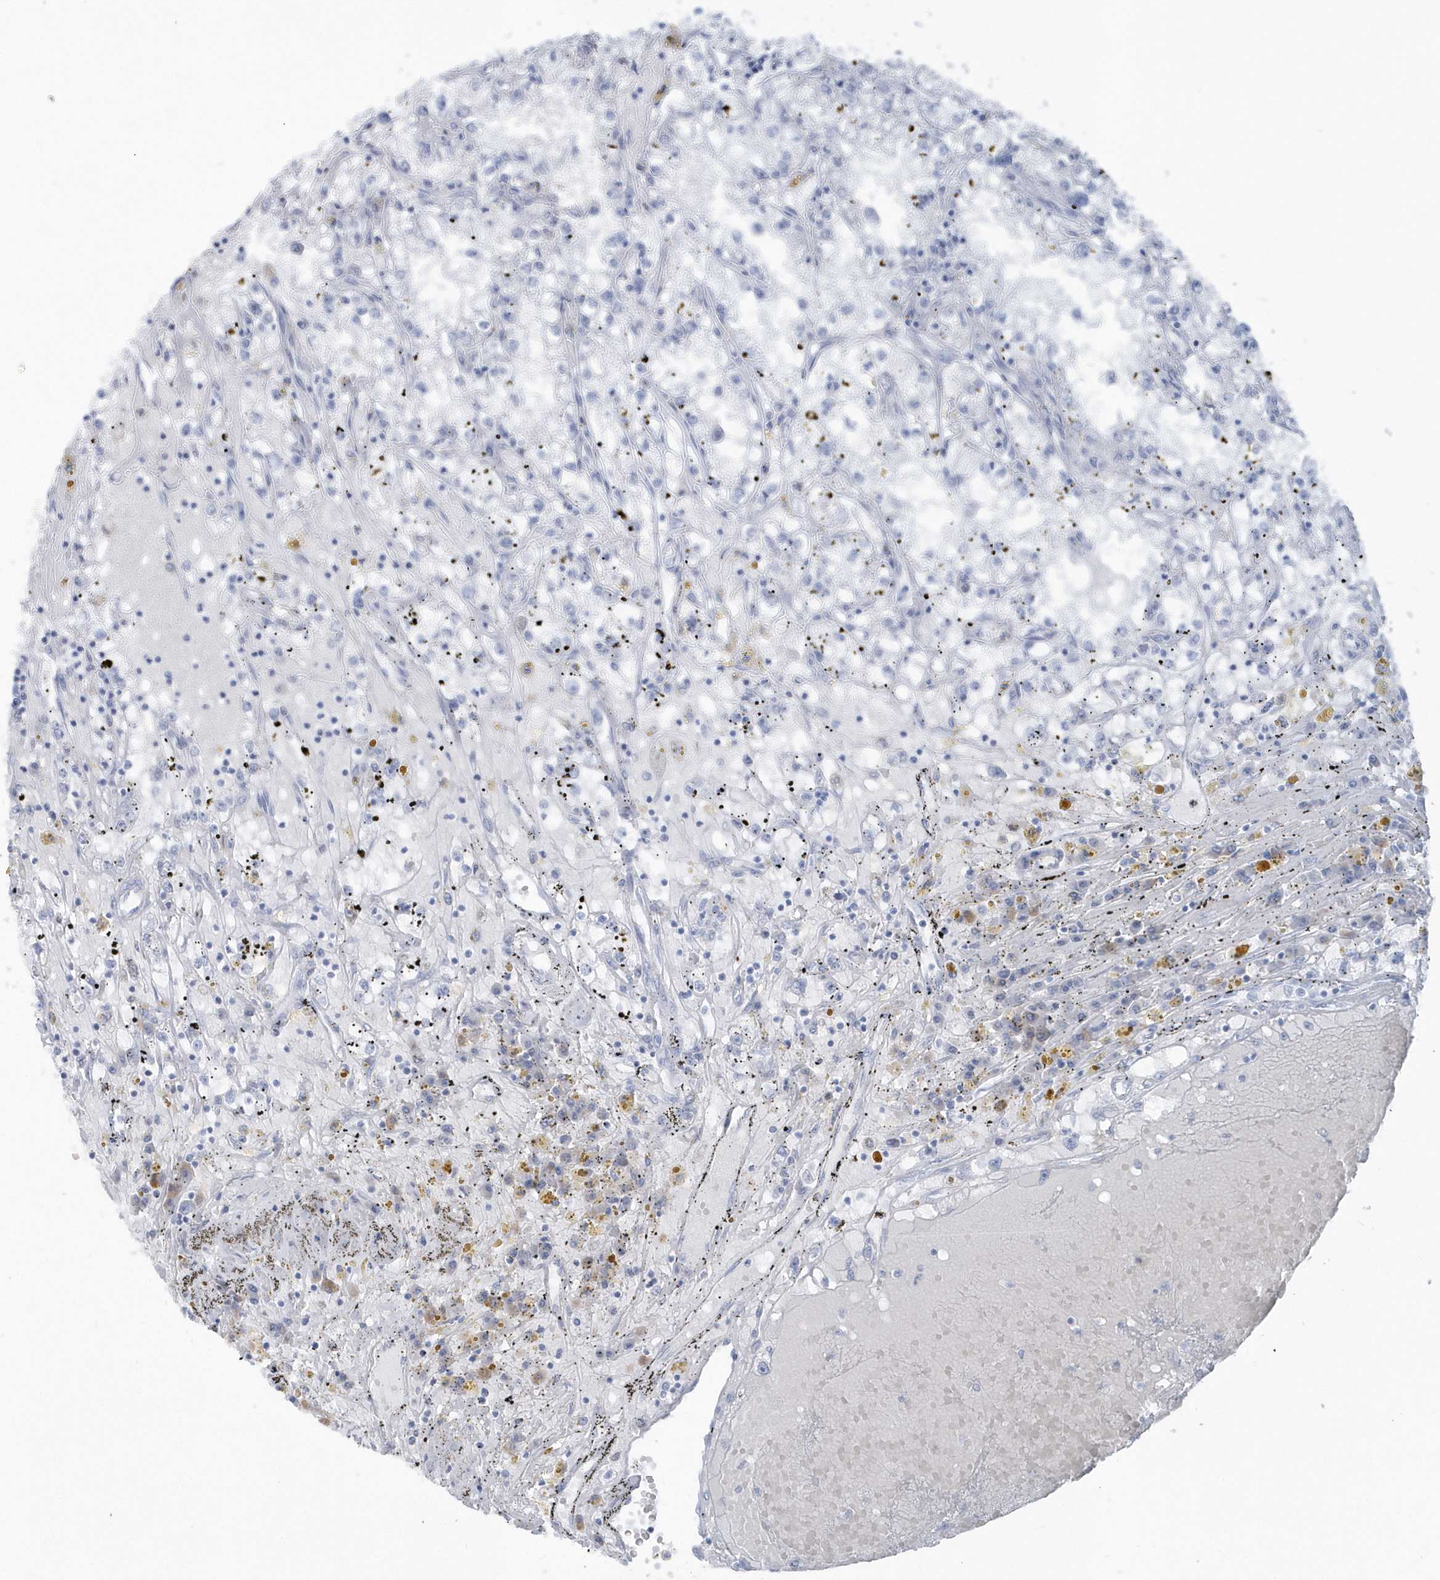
{"staining": {"intensity": "negative", "quantity": "none", "location": "none"}, "tissue": "renal cancer", "cell_type": "Tumor cells", "image_type": "cancer", "snomed": [{"axis": "morphology", "description": "Adenocarcinoma, NOS"}, {"axis": "topography", "description": "Kidney"}], "caption": "An immunohistochemistry micrograph of renal cancer is shown. There is no staining in tumor cells of renal cancer.", "gene": "HERPUD1", "patient": {"sex": "male", "age": 56}}